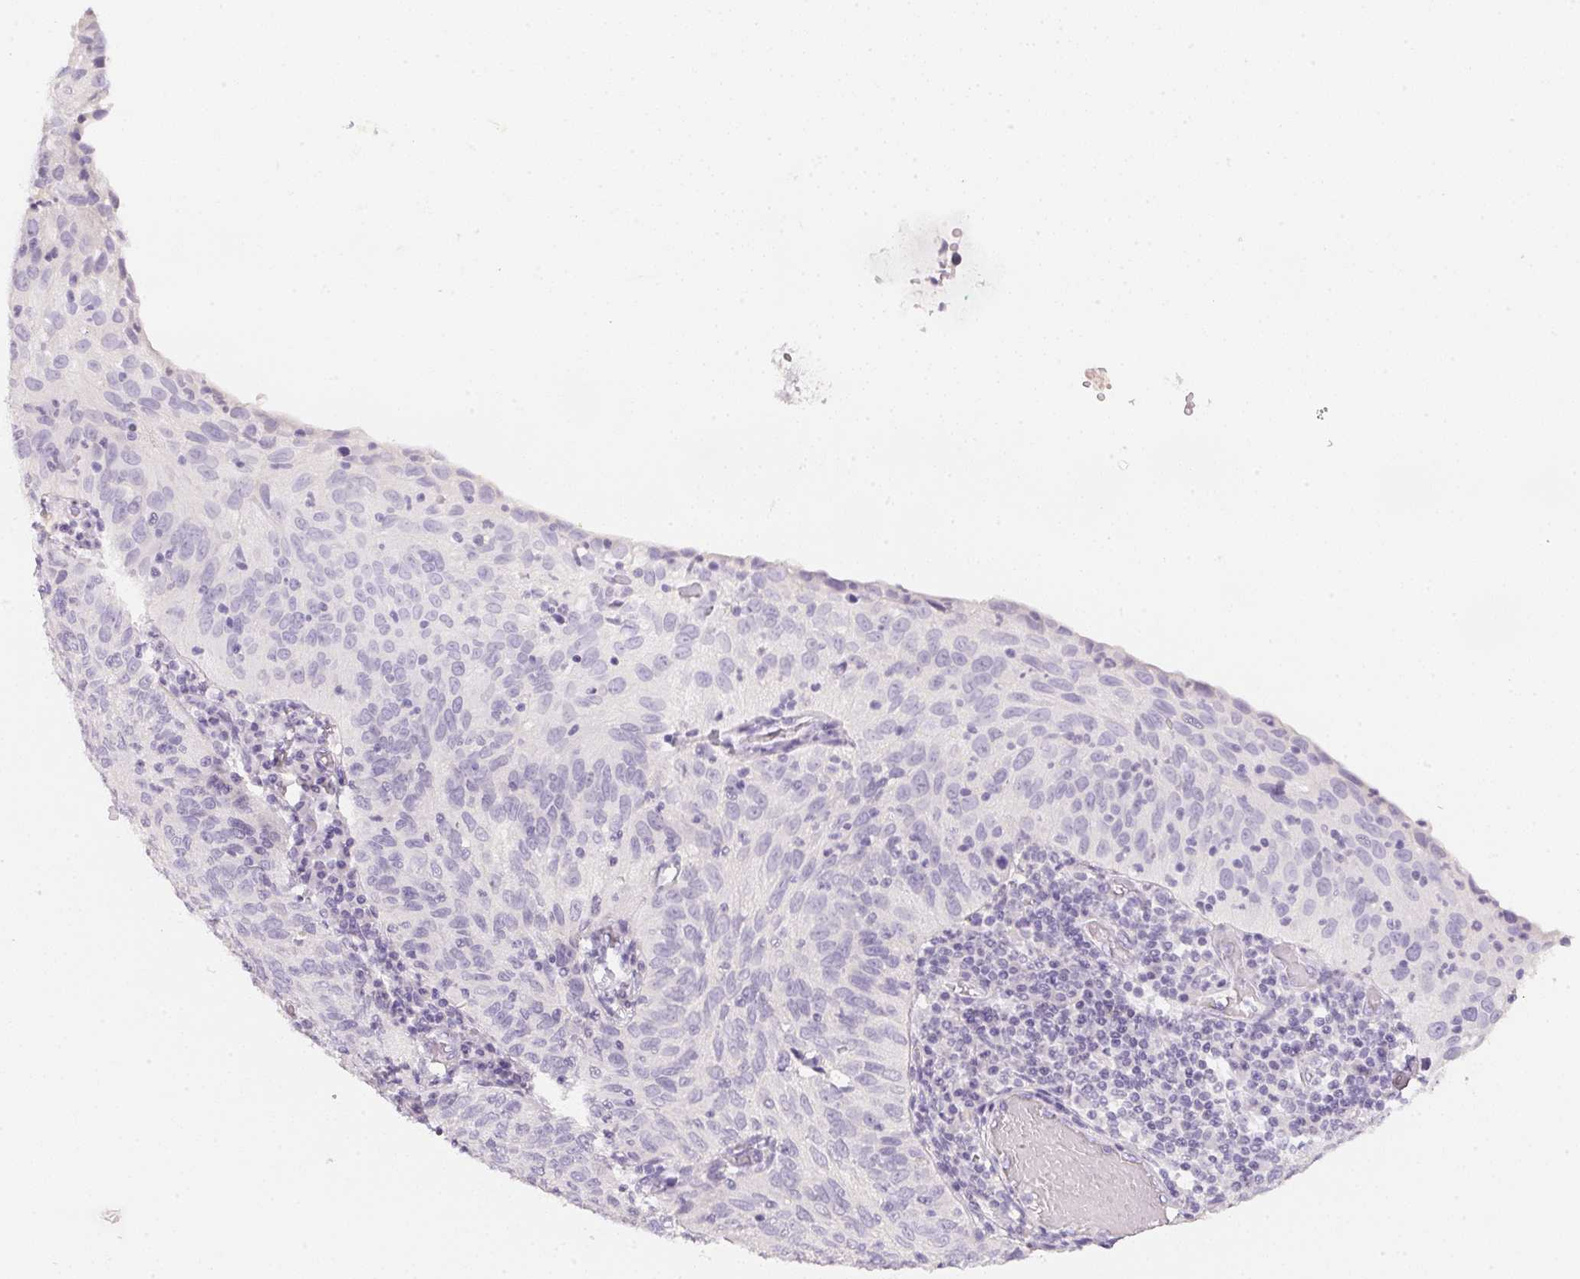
{"staining": {"intensity": "negative", "quantity": "none", "location": "none"}, "tissue": "cervical cancer", "cell_type": "Tumor cells", "image_type": "cancer", "snomed": [{"axis": "morphology", "description": "Squamous cell carcinoma, NOS"}, {"axis": "topography", "description": "Cervix"}], "caption": "Image shows no protein staining in tumor cells of squamous cell carcinoma (cervical) tissue.", "gene": "ACP3", "patient": {"sex": "female", "age": 52}}